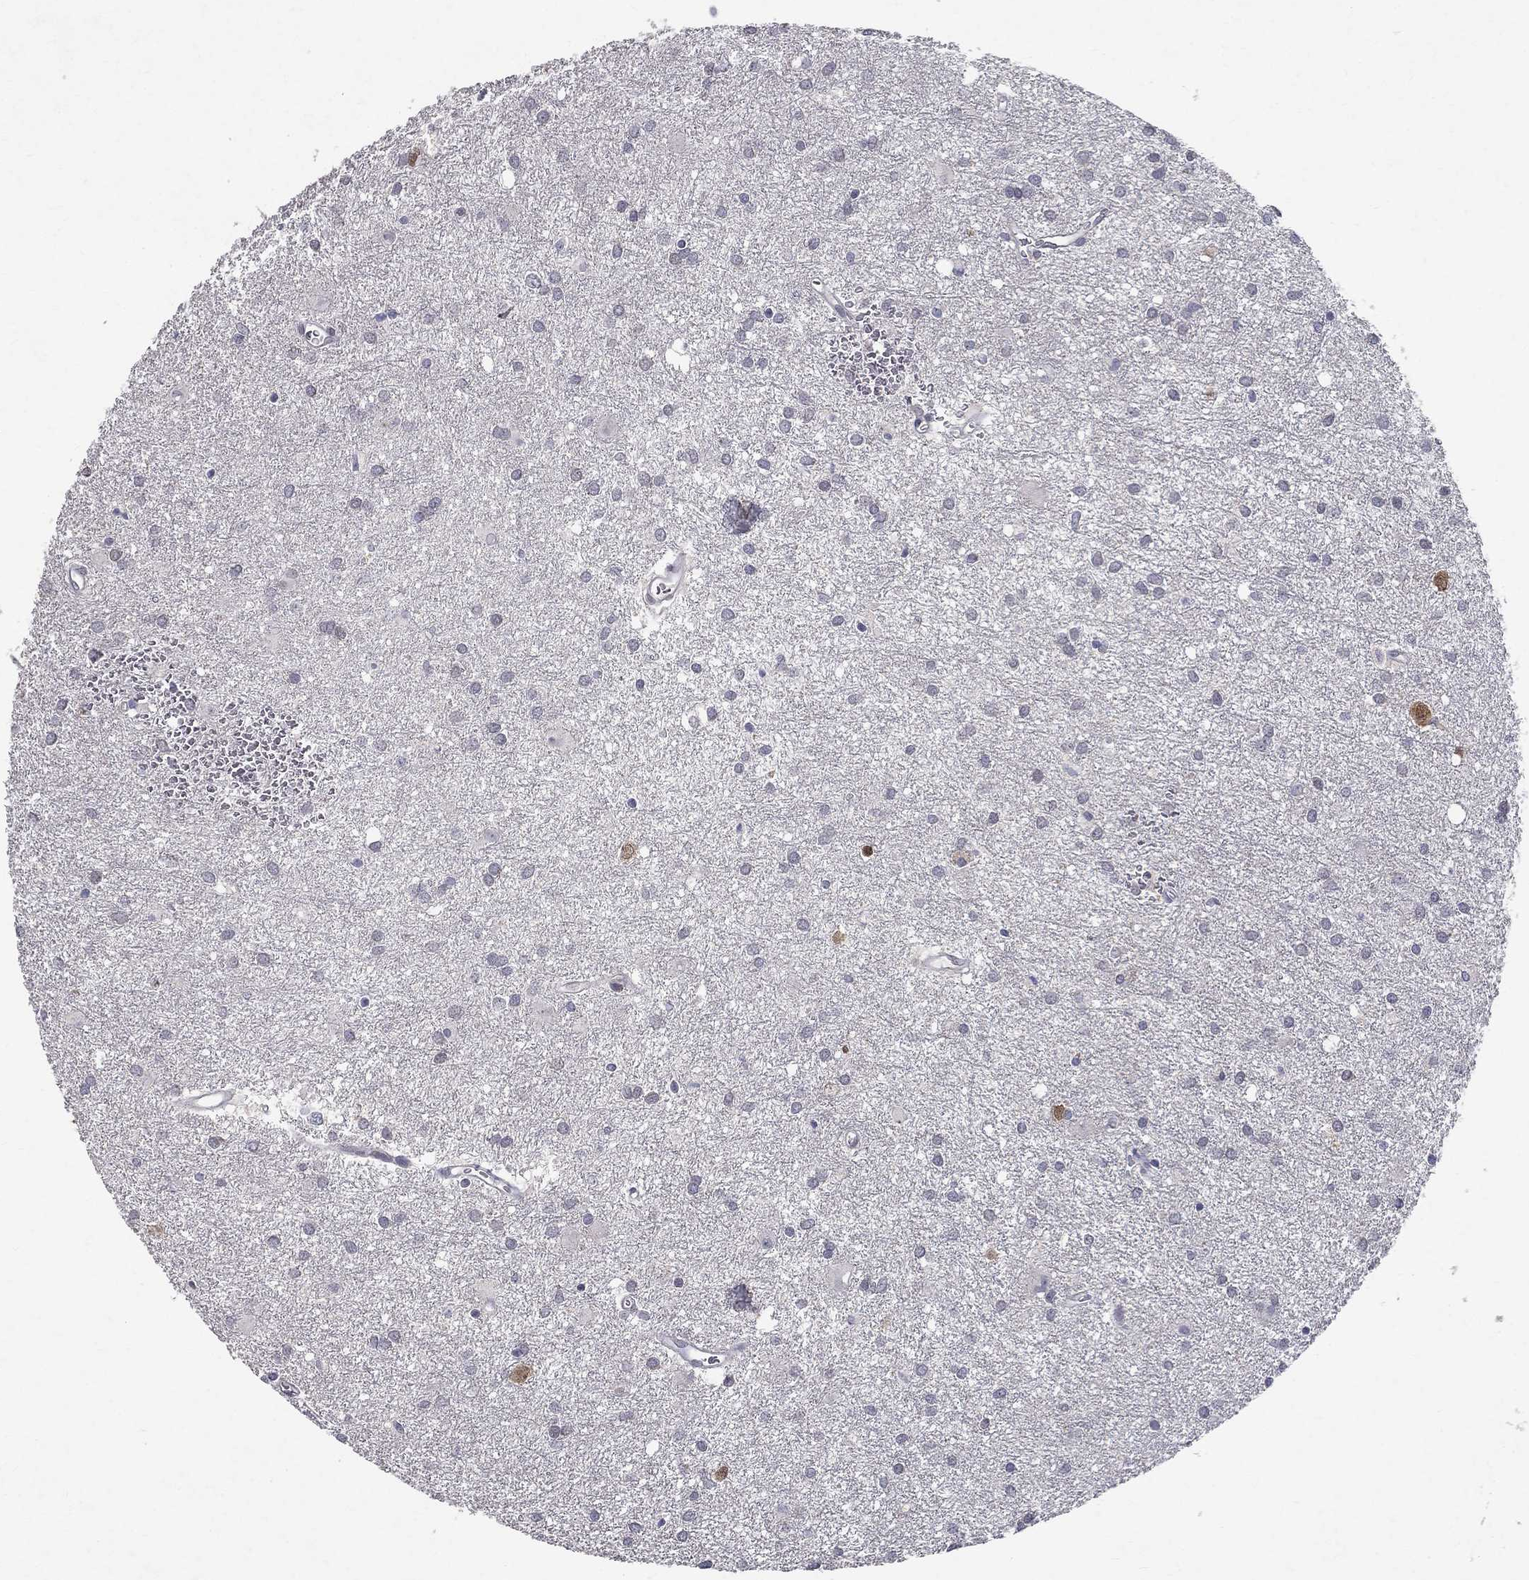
{"staining": {"intensity": "moderate", "quantity": "<25%", "location": "nuclear"}, "tissue": "glioma", "cell_type": "Tumor cells", "image_type": "cancer", "snomed": [{"axis": "morphology", "description": "Glioma, malignant, Low grade"}, {"axis": "topography", "description": "Brain"}], "caption": "IHC of human glioma reveals low levels of moderate nuclear expression in approximately <25% of tumor cells.", "gene": "RBFOX1", "patient": {"sex": "male", "age": 58}}